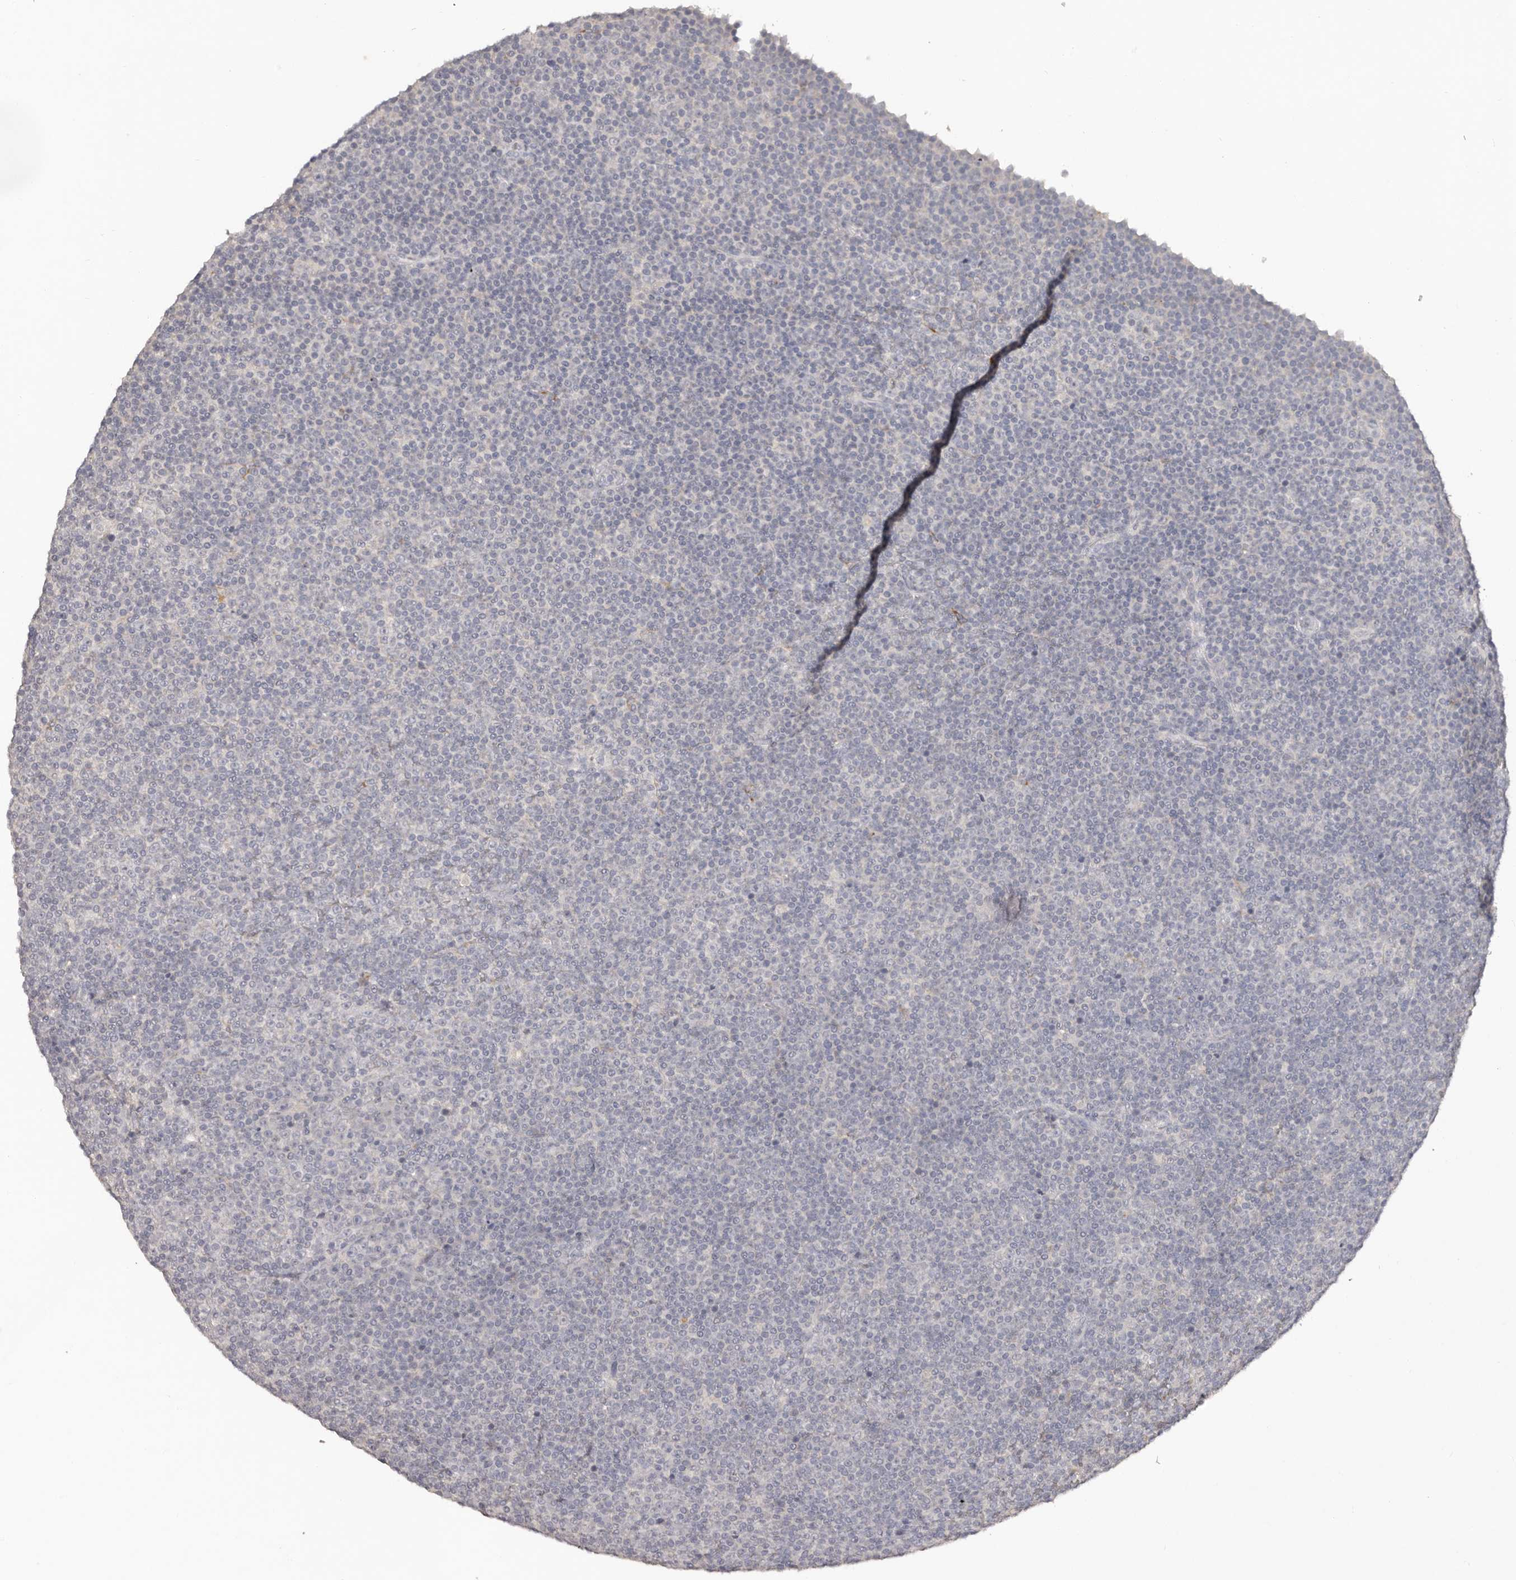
{"staining": {"intensity": "negative", "quantity": "none", "location": "none"}, "tissue": "lymphoma", "cell_type": "Tumor cells", "image_type": "cancer", "snomed": [{"axis": "morphology", "description": "Malignant lymphoma, non-Hodgkin's type, Low grade"}, {"axis": "topography", "description": "Lymph node"}], "caption": "Lymphoma was stained to show a protein in brown. There is no significant expression in tumor cells. (DAB immunohistochemistry, high magnification).", "gene": "SCUBE2", "patient": {"sex": "female", "age": 67}}